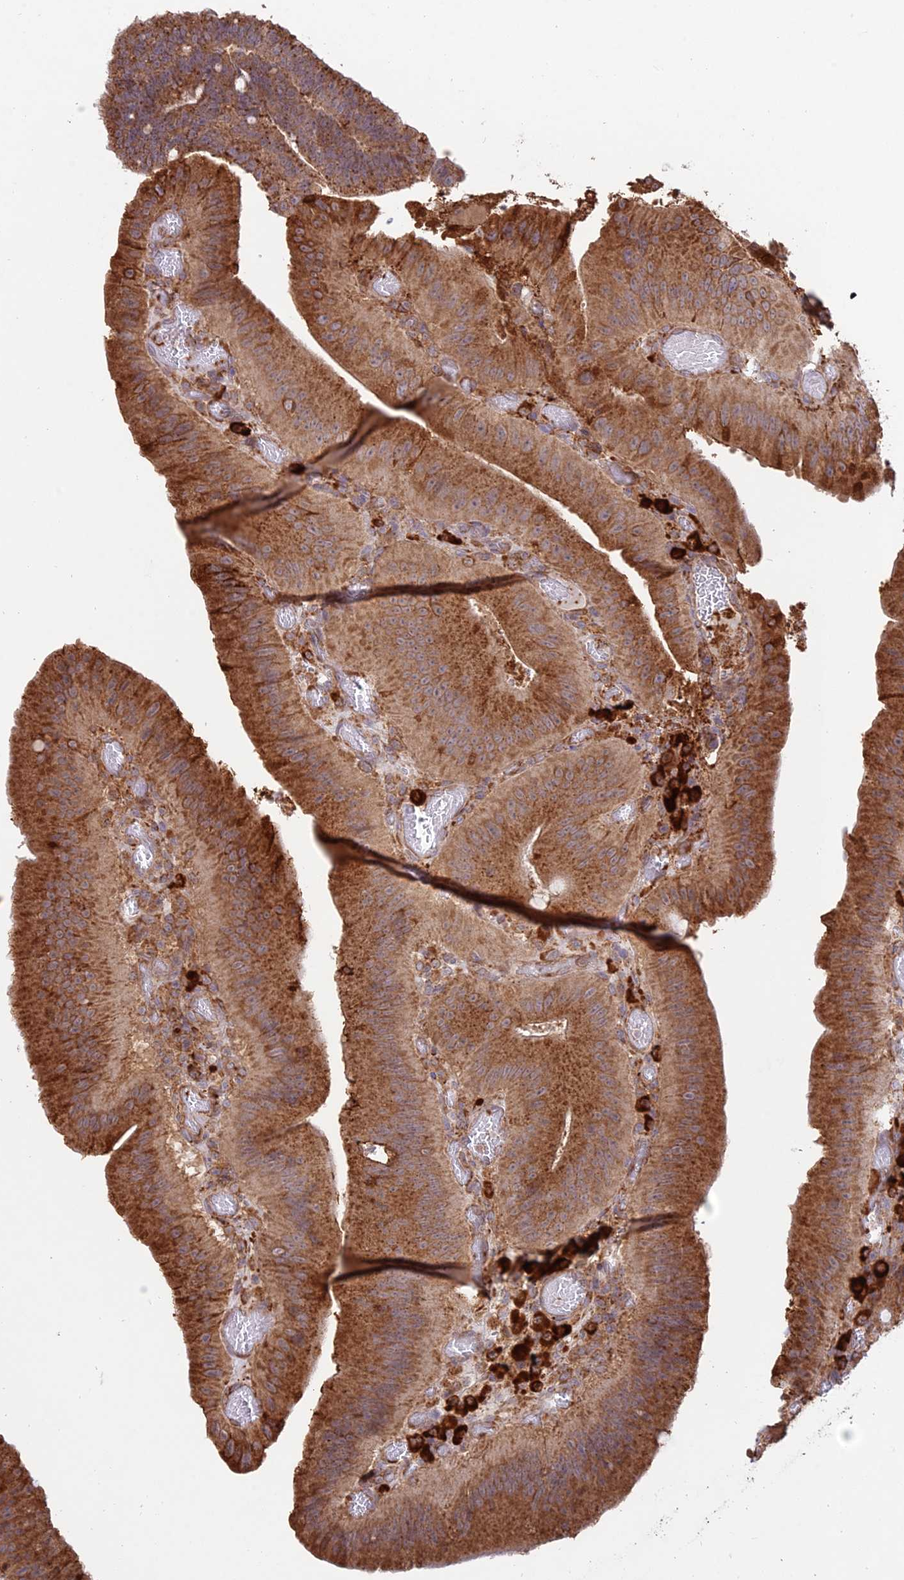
{"staining": {"intensity": "strong", "quantity": ">75%", "location": "cytoplasmic/membranous"}, "tissue": "colorectal cancer", "cell_type": "Tumor cells", "image_type": "cancer", "snomed": [{"axis": "morphology", "description": "Adenocarcinoma, NOS"}, {"axis": "topography", "description": "Colon"}], "caption": "Strong cytoplasmic/membranous staining for a protein is seen in approximately >75% of tumor cells of adenocarcinoma (colorectal) using immunohistochemistry (IHC).", "gene": "NXNL2", "patient": {"sex": "female", "age": 43}}